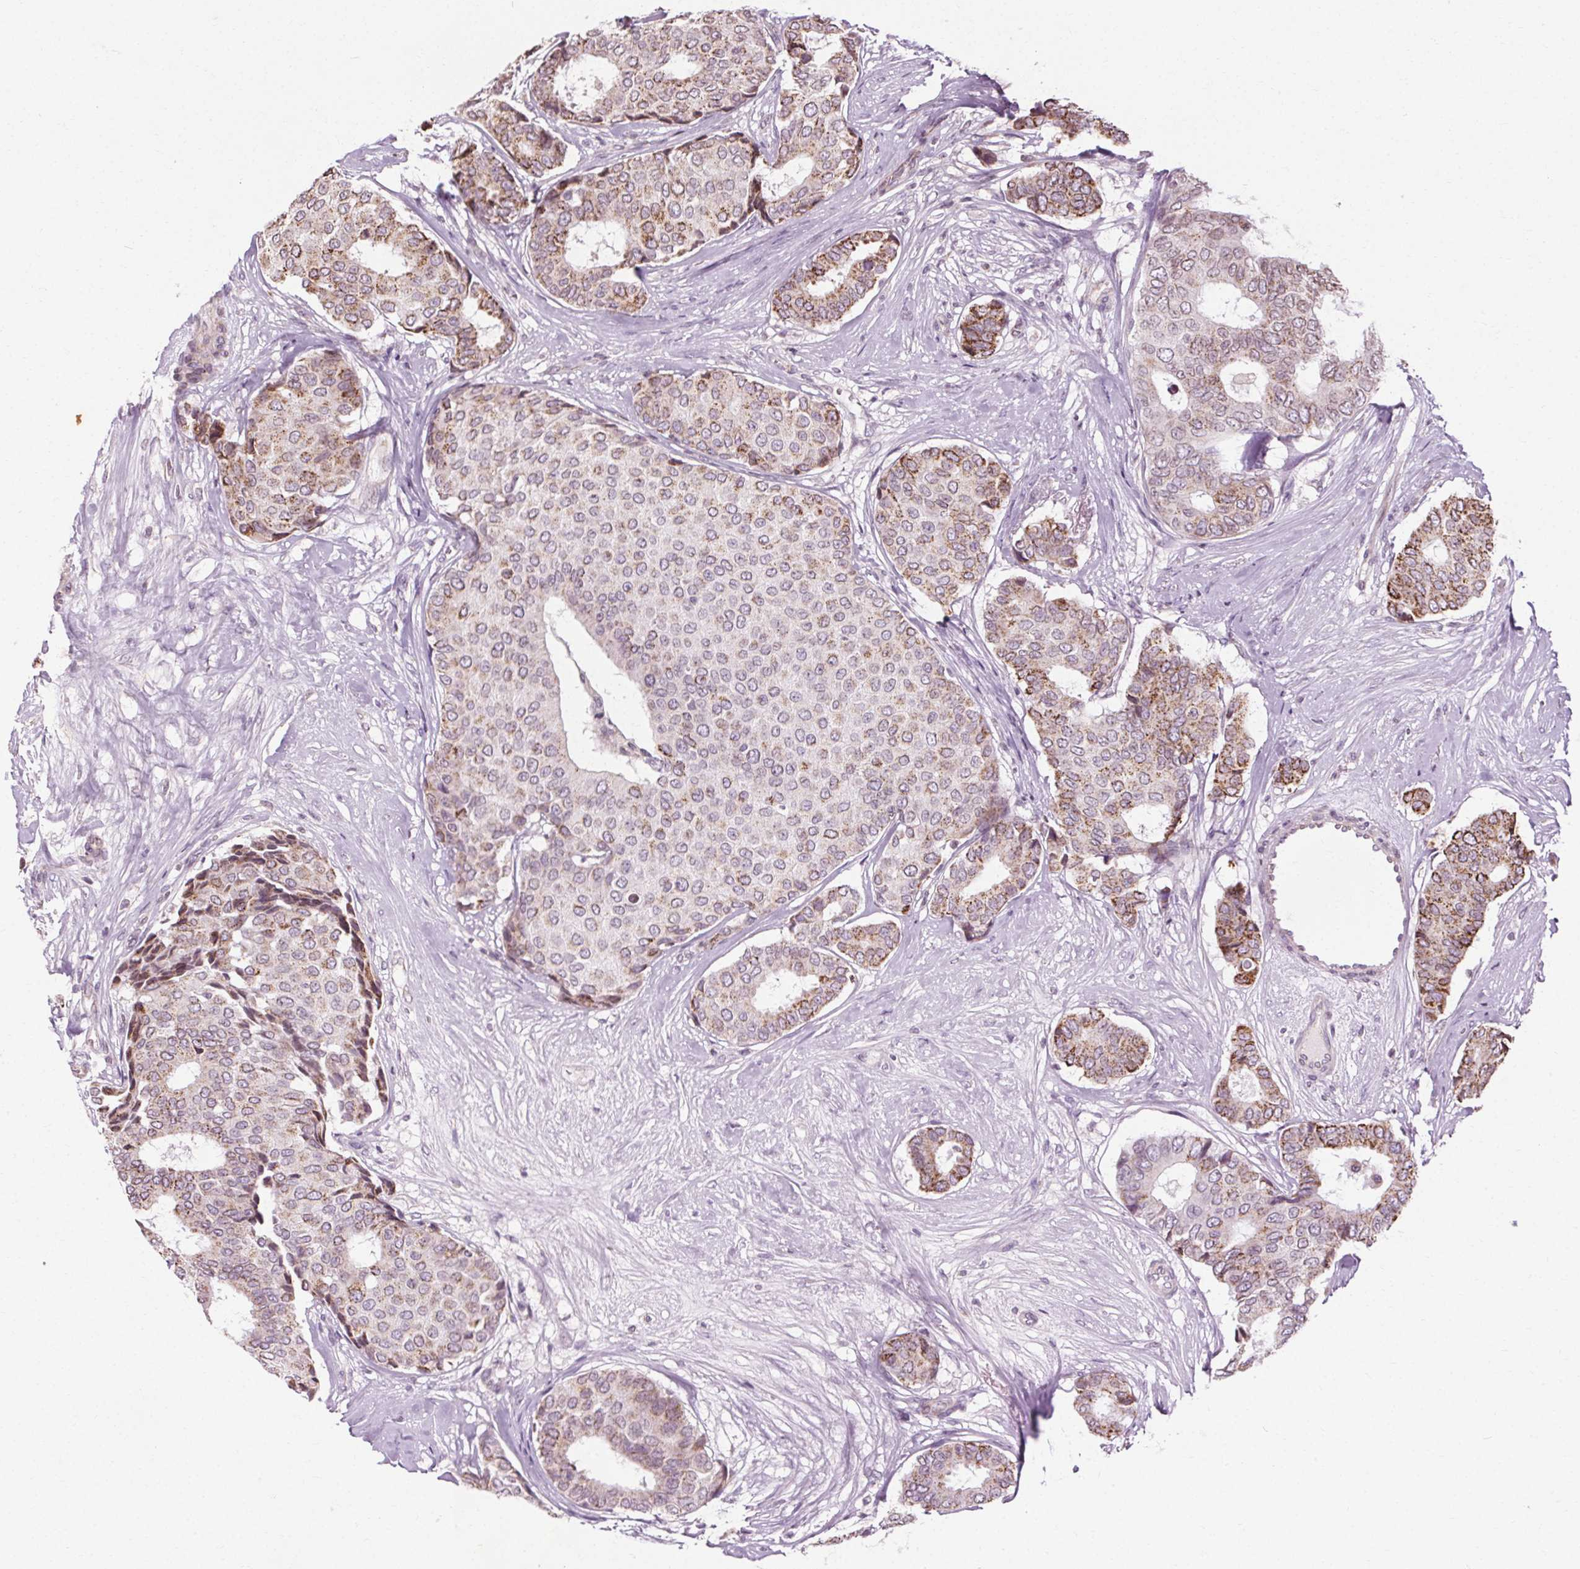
{"staining": {"intensity": "moderate", "quantity": "<25%", "location": "cytoplasmic/membranous"}, "tissue": "breast cancer", "cell_type": "Tumor cells", "image_type": "cancer", "snomed": [{"axis": "morphology", "description": "Duct carcinoma"}, {"axis": "topography", "description": "Breast"}], "caption": "Human breast cancer (intraductal carcinoma) stained for a protein (brown) demonstrates moderate cytoplasmic/membranous positive expression in about <25% of tumor cells.", "gene": "LFNG", "patient": {"sex": "female", "age": 75}}